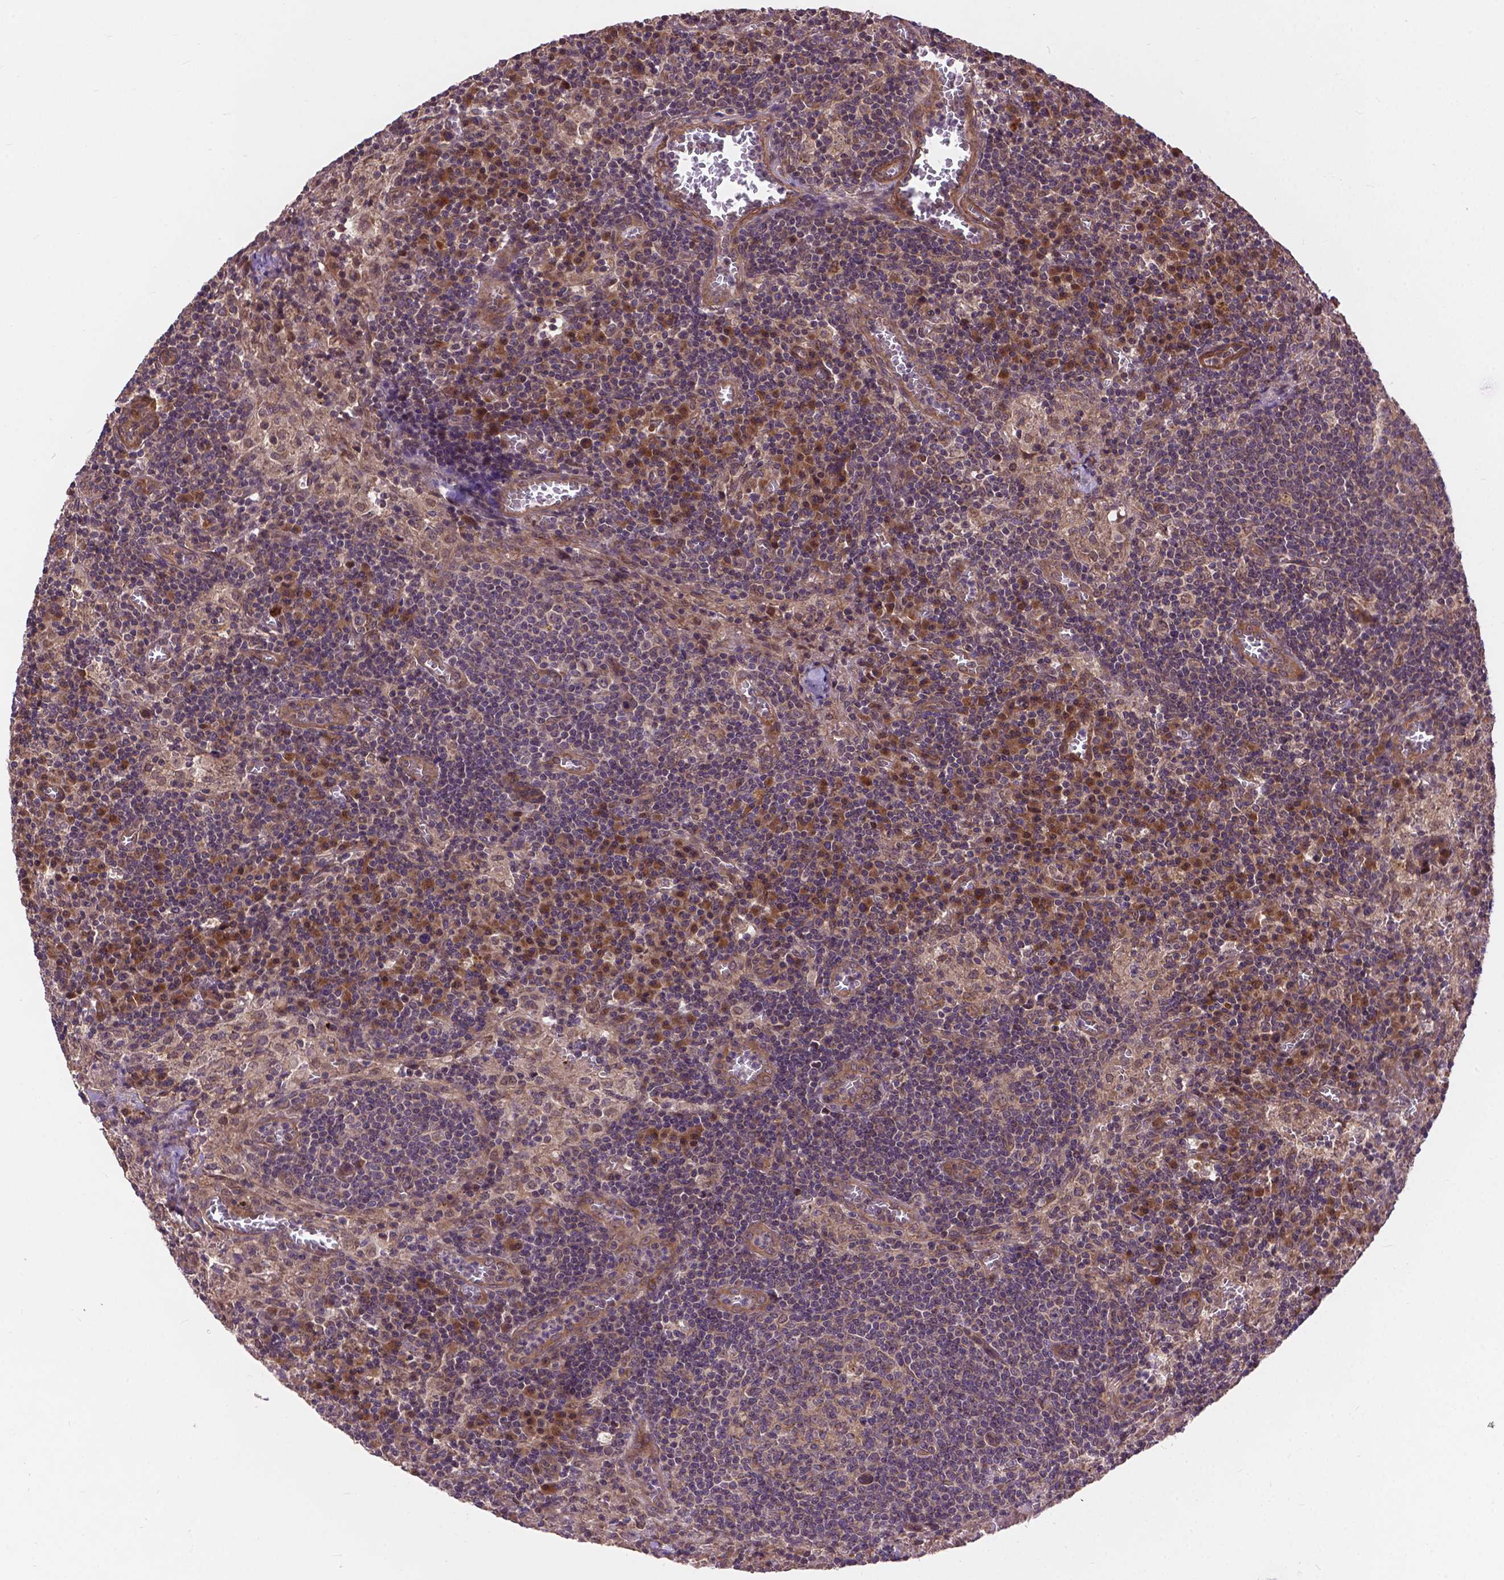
{"staining": {"intensity": "moderate", "quantity": ">75%", "location": "cytoplasmic/membranous"}, "tissue": "lymph node", "cell_type": "Germinal center cells", "image_type": "normal", "snomed": [{"axis": "morphology", "description": "Normal tissue, NOS"}, {"axis": "topography", "description": "Lymph node"}], "caption": "Immunohistochemical staining of unremarkable lymph node demonstrates medium levels of moderate cytoplasmic/membranous staining in approximately >75% of germinal center cells.", "gene": "ZNF616", "patient": {"sex": "male", "age": 62}}